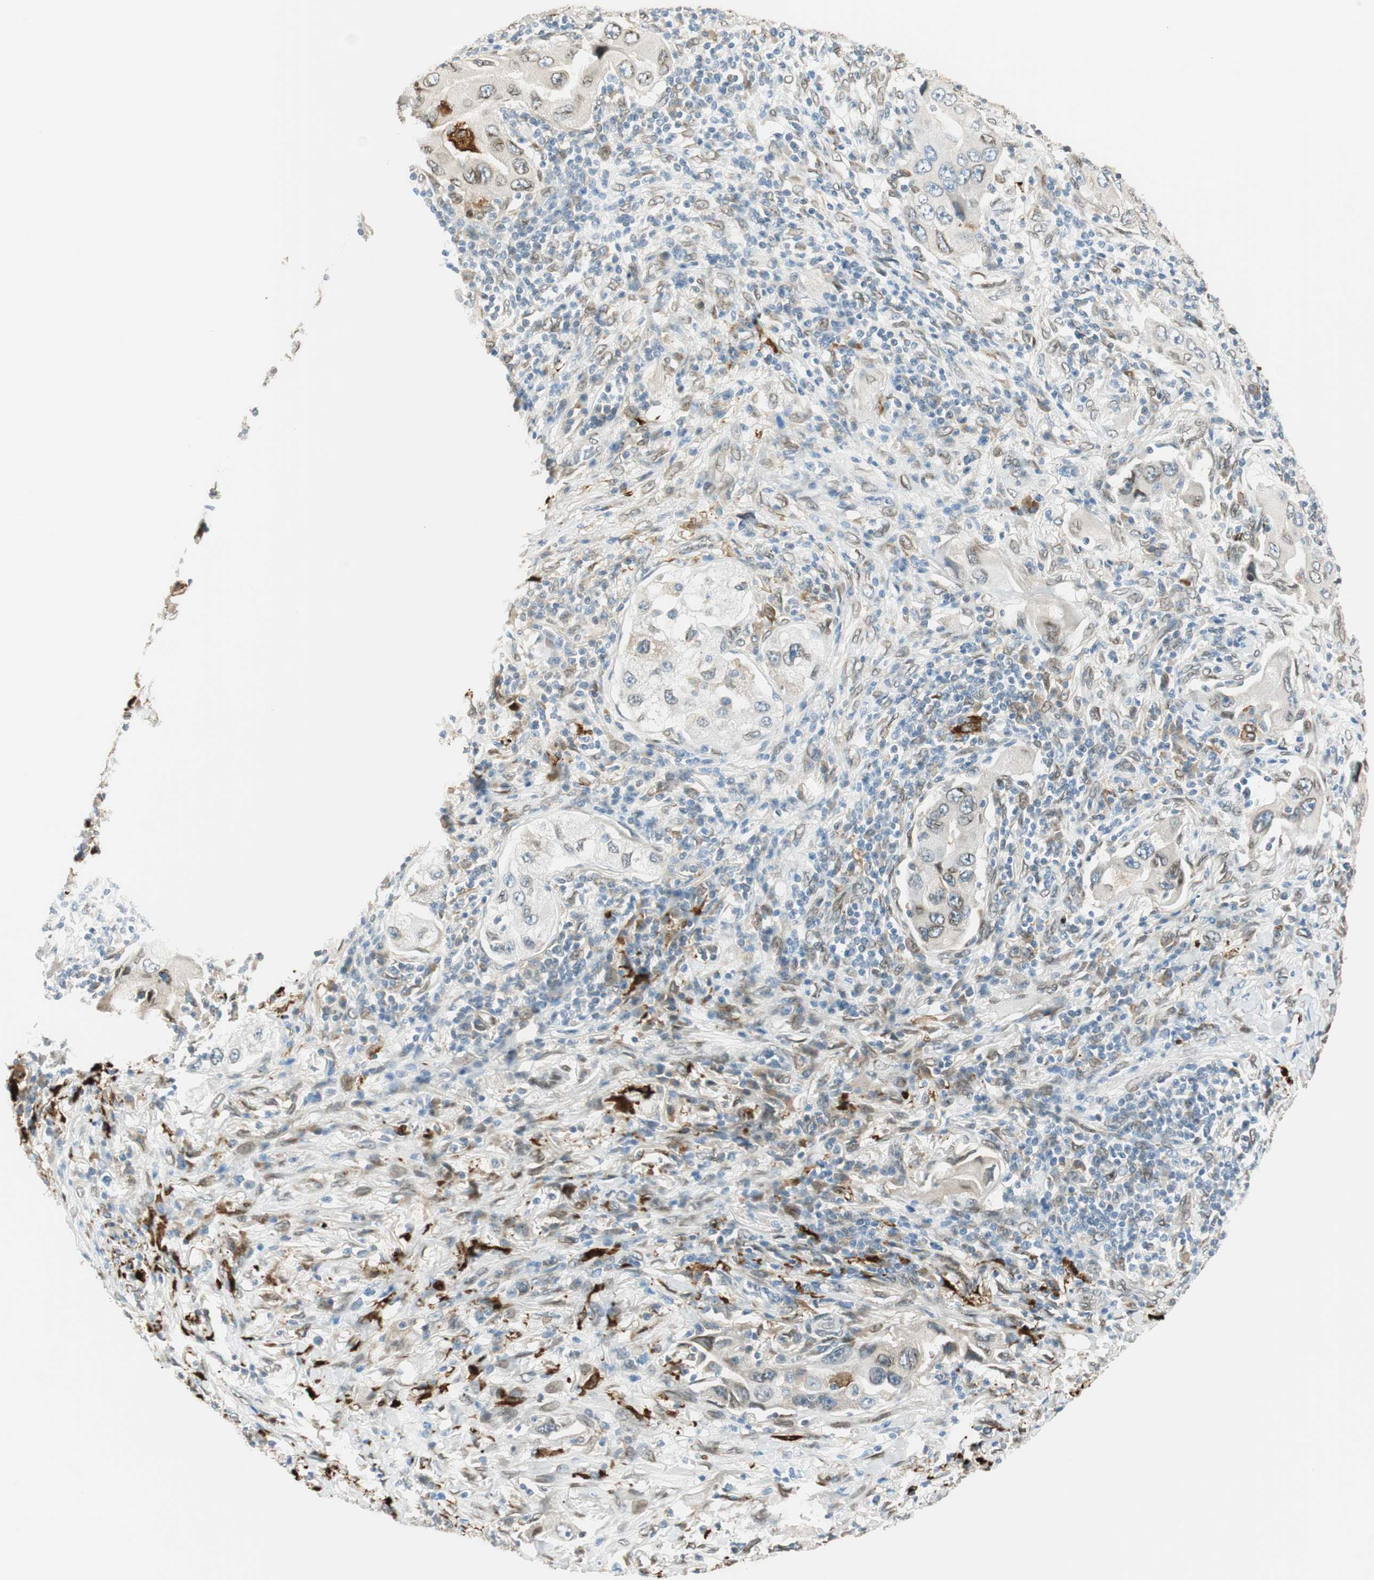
{"staining": {"intensity": "weak", "quantity": "<25%", "location": "cytoplasmic/membranous"}, "tissue": "lung cancer", "cell_type": "Tumor cells", "image_type": "cancer", "snomed": [{"axis": "morphology", "description": "Adenocarcinoma, NOS"}, {"axis": "topography", "description": "Lung"}], "caption": "Immunohistochemistry photomicrograph of lung adenocarcinoma stained for a protein (brown), which shows no staining in tumor cells.", "gene": "TMEM260", "patient": {"sex": "female", "age": 65}}